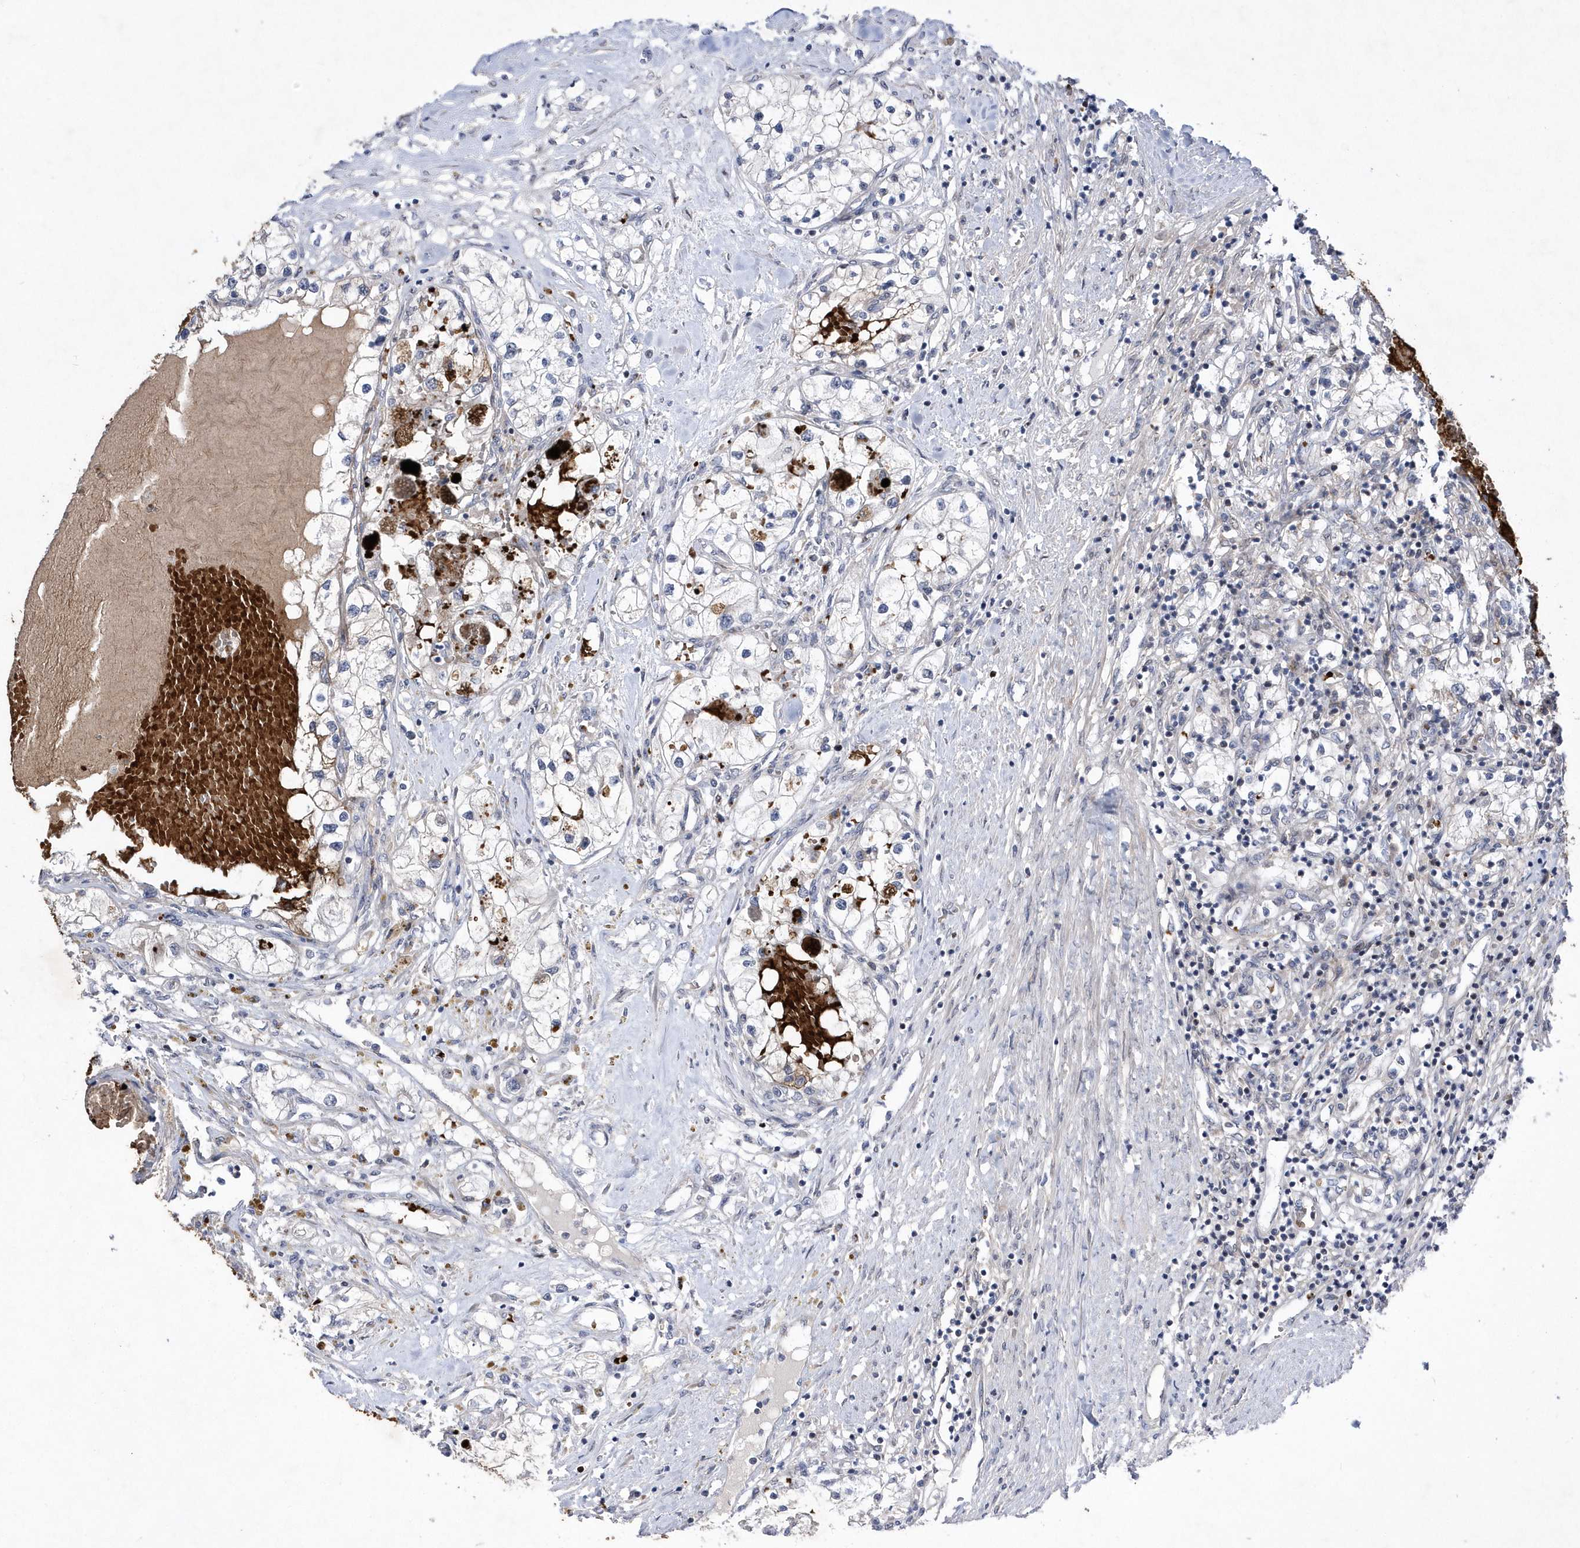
{"staining": {"intensity": "negative", "quantity": "none", "location": "none"}, "tissue": "renal cancer", "cell_type": "Tumor cells", "image_type": "cancer", "snomed": [{"axis": "morphology", "description": "Normal tissue, NOS"}, {"axis": "morphology", "description": "Adenocarcinoma, NOS"}, {"axis": "topography", "description": "Kidney"}], "caption": "Tumor cells are negative for brown protein staining in renal adenocarcinoma.", "gene": "ZNF875", "patient": {"sex": "male", "age": 68}}